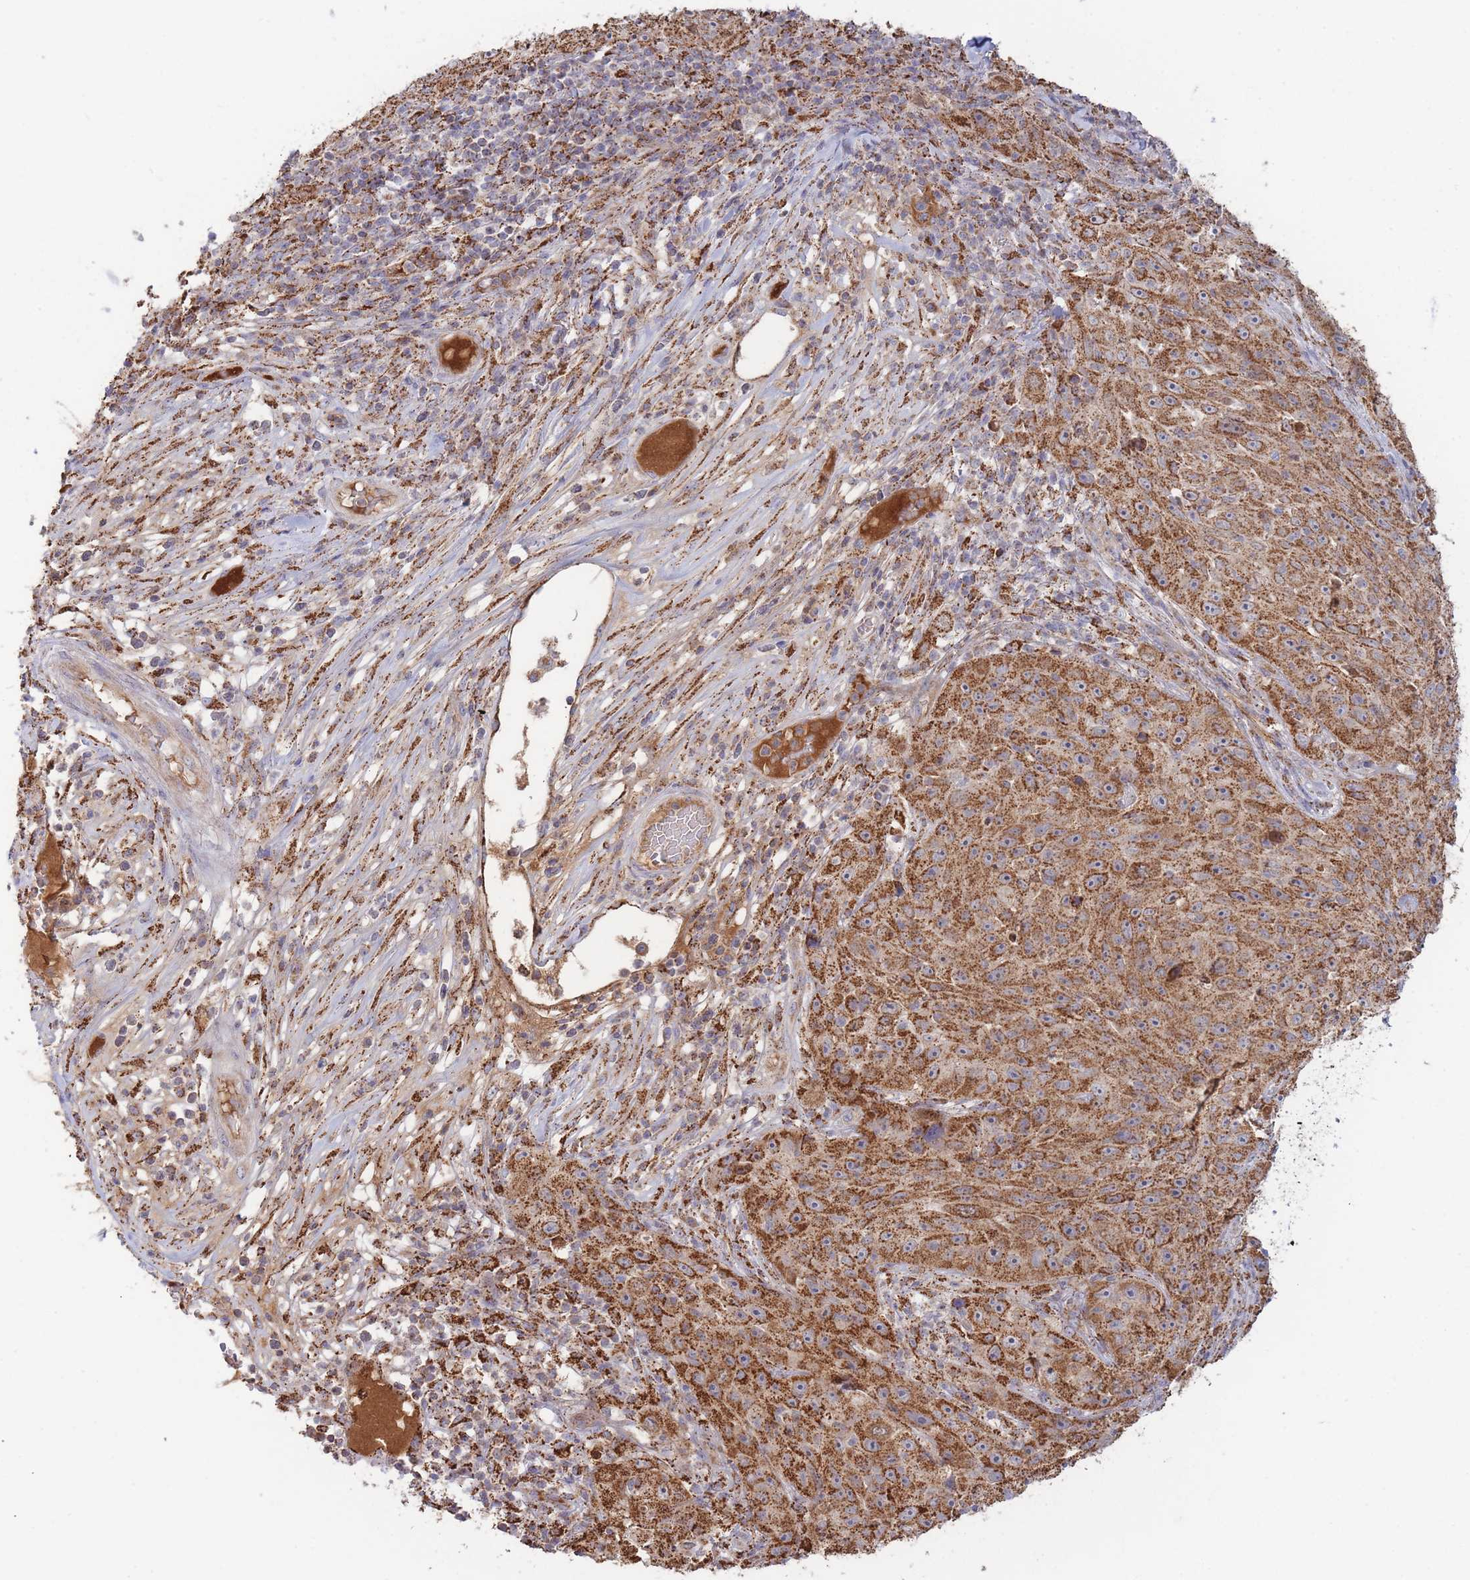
{"staining": {"intensity": "strong", "quantity": ">75%", "location": "cytoplasmic/membranous"}, "tissue": "skin cancer", "cell_type": "Tumor cells", "image_type": "cancer", "snomed": [{"axis": "morphology", "description": "Squamous cell carcinoma, NOS"}, {"axis": "topography", "description": "Skin"}], "caption": "The histopathology image demonstrates staining of skin cancer, revealing strong cytoplasmic/membranous protein expression (brown color) within tumor cells.", "gene": "MRPL17", "patient": {"sex": "female", "age": 87}}